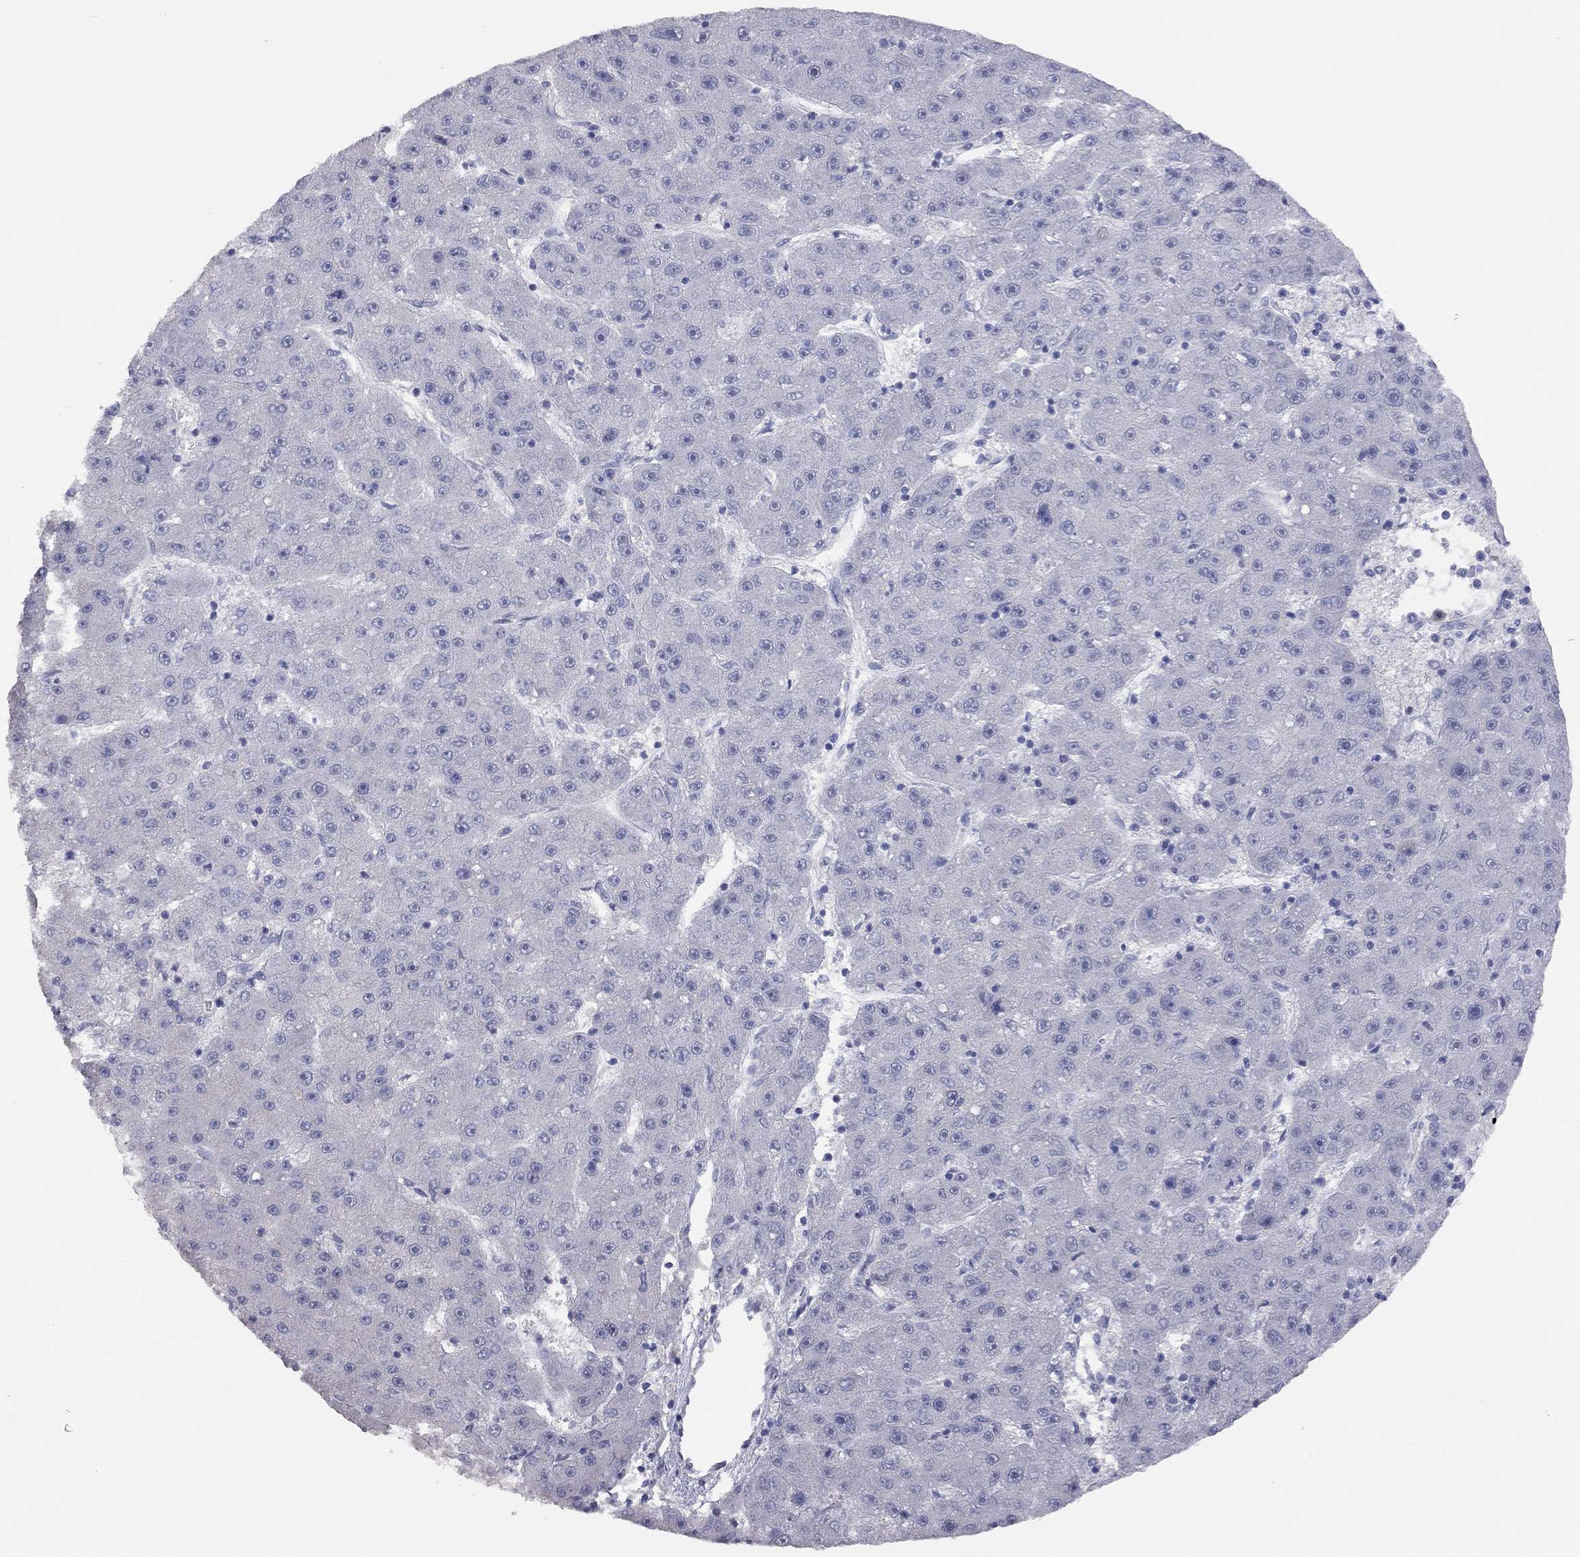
{"staining": {"intensity": "negative", "quantity": "none", "location": "none"}, "tissue": "liver cancer", "cell_type": "Tumor cells", "image_type": "cancer", "snomed": [{"axis": "morphology", "description": "Carcinoma, Hepatocellular, NOS"}, {"axis": "topography", "description": "Liver"}], "caption": "Immunohistochemistry micrograph of human liver cancer (hepatocellular carcinoma) stained for a protein (brown), which reveals no positivity in tumor cells.", "gene": "KCNB1", "patient": {"sex": "male", "age": 67}}